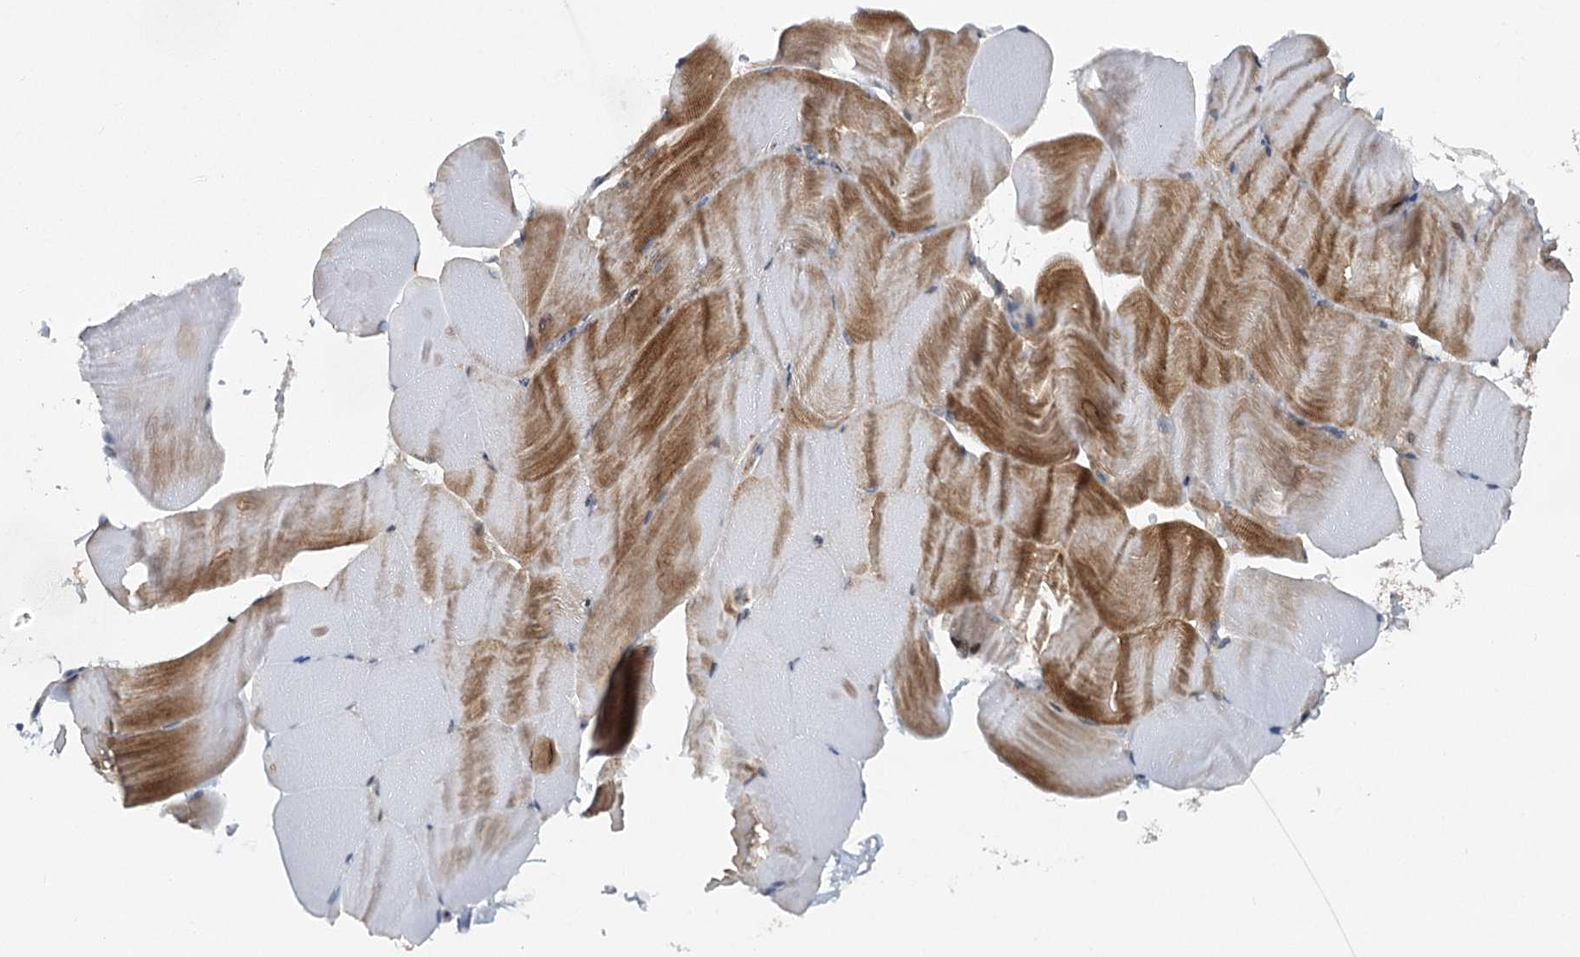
{"staining": {"intensity": "moderate", "quantity": "25%-75%", "location": "cytoplasmic/membranous"}, "tissue": "skeletal muscle", "cell_type": "Myocytes", "image_type": "normal", "snomed": [{"axis": "morphology", "description": "Normal tissue, NOS"}, {"axis": "topography", "description": "Skeletal muscle"}, {"axis": "topography", "description": "Parathyroid gland"}], "caption": "Immunohistochemical staining of normal human skeletal muscle demonstrates 25%-75% levels of moderate cytoplasmic/membranous protein positivity in about 25%-75% of myocytes. Nuclei are stained in blue.", "gene": "MAP3K13", "patient": {"sex": "female", "age": 37}}